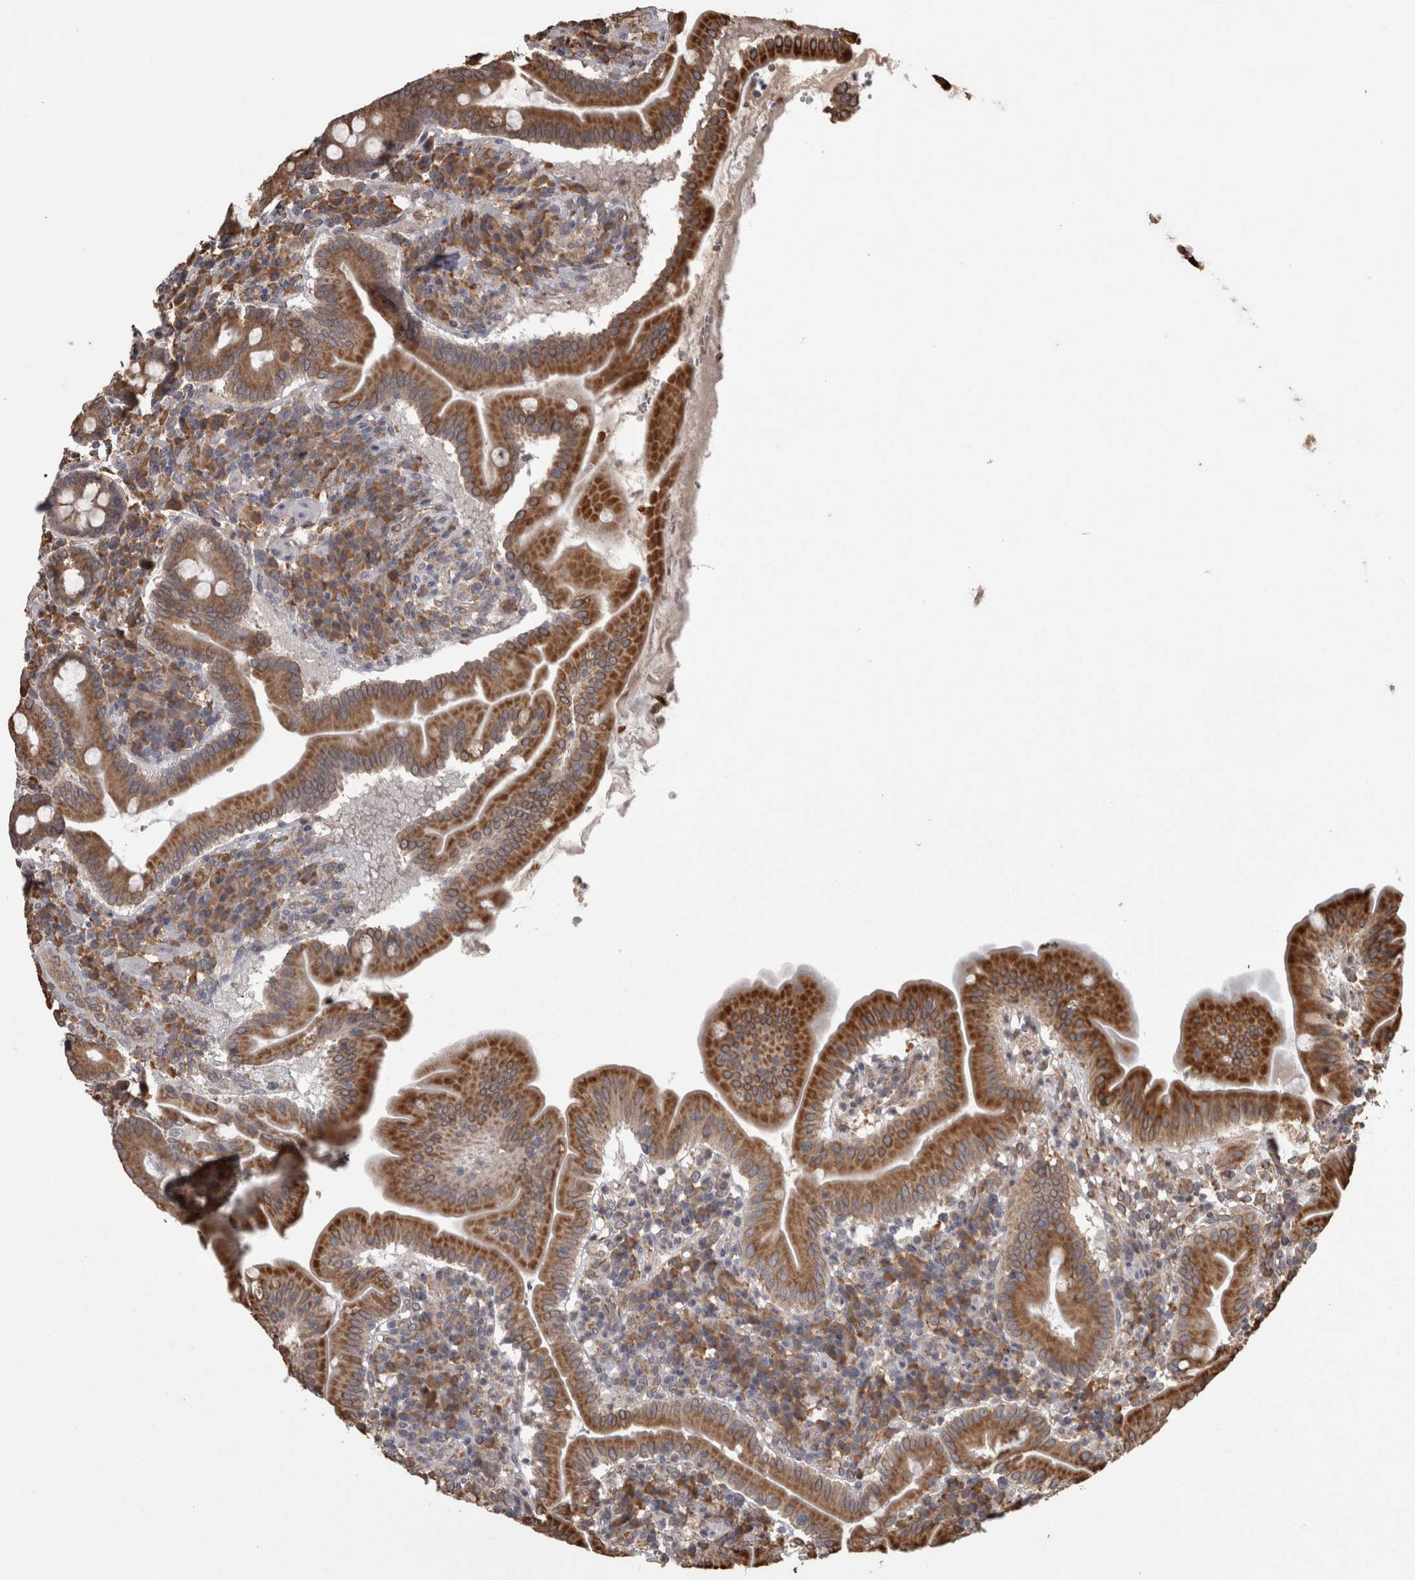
{"staining": {"intensity": "strong", "quantity": ">75%", "location": "cytoplasmic/membranous"}, "tissue": "duodenum", "cell_type": "Glandular cells", "image_type": "normal", "snomed": [{"axis": "morphology", "description": "Normal tissue, NOS"}, {"axis": "topography", "description": "Duodenum"}], "caption": "Brown immunohistochemical staining in benign duodenum displays strong cytoplasmic/membranous positivity in about >75% of glandular cells.", "gene": "PON2", "patient": {"sex": "male", "age": 50}}